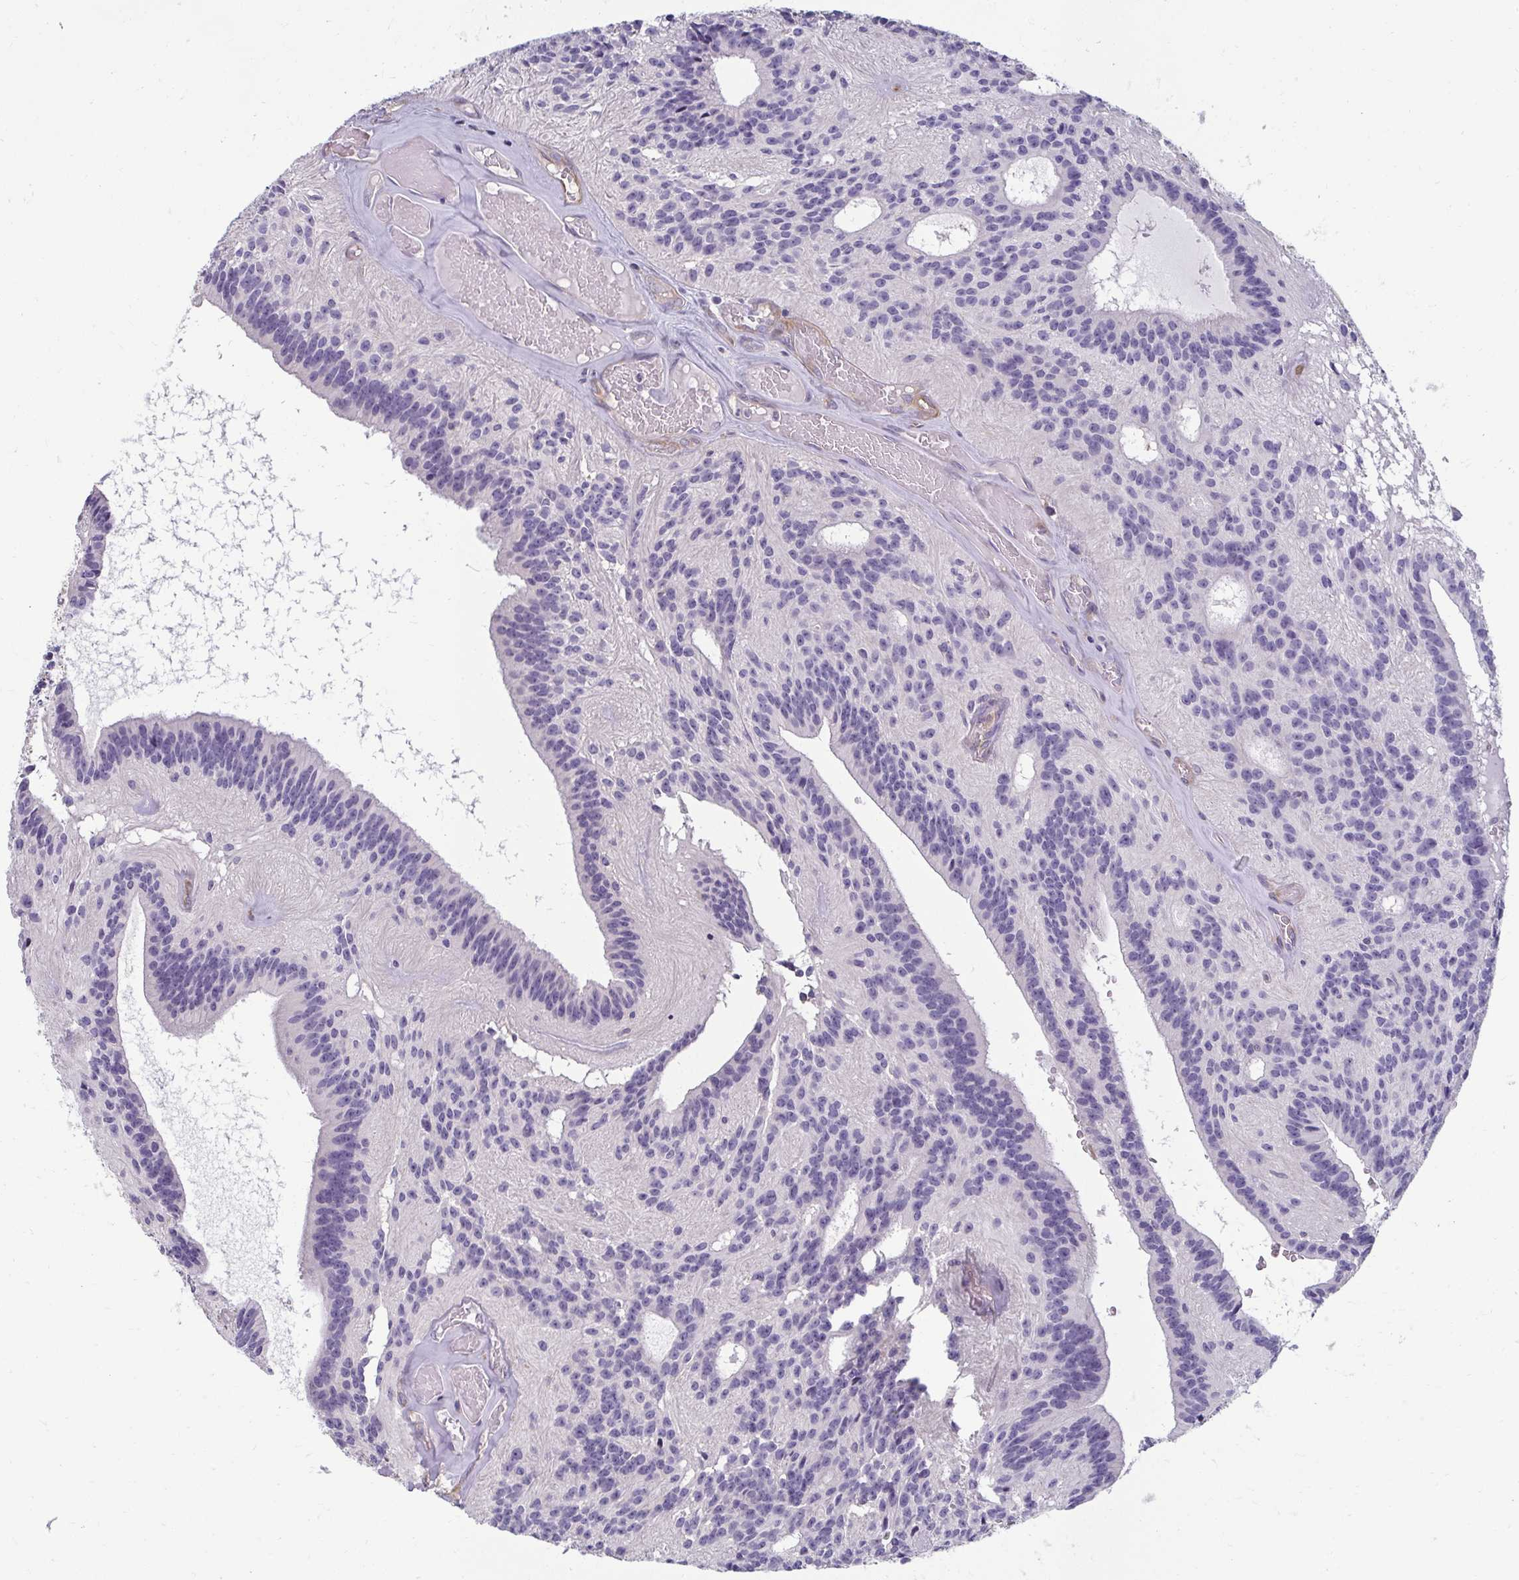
{"staining": {"intensity": "negative", "quantity": "none", "location": "none"}, "tissue": "glioma", "cell_type": "Tumor cells", "image_type": "cancer", "snomed": [{"axis": "morphology", "description": "Glioma, malignant, Low grade"}, {"axis": "topography", "description": "Brain"}], "caption": "IHC photomicrograph of human glioma stained for a protein (brown), which displays no expression in tumor cells.", "gene": "PDE2A", "patient": {"sex": "male", "age": 31}}